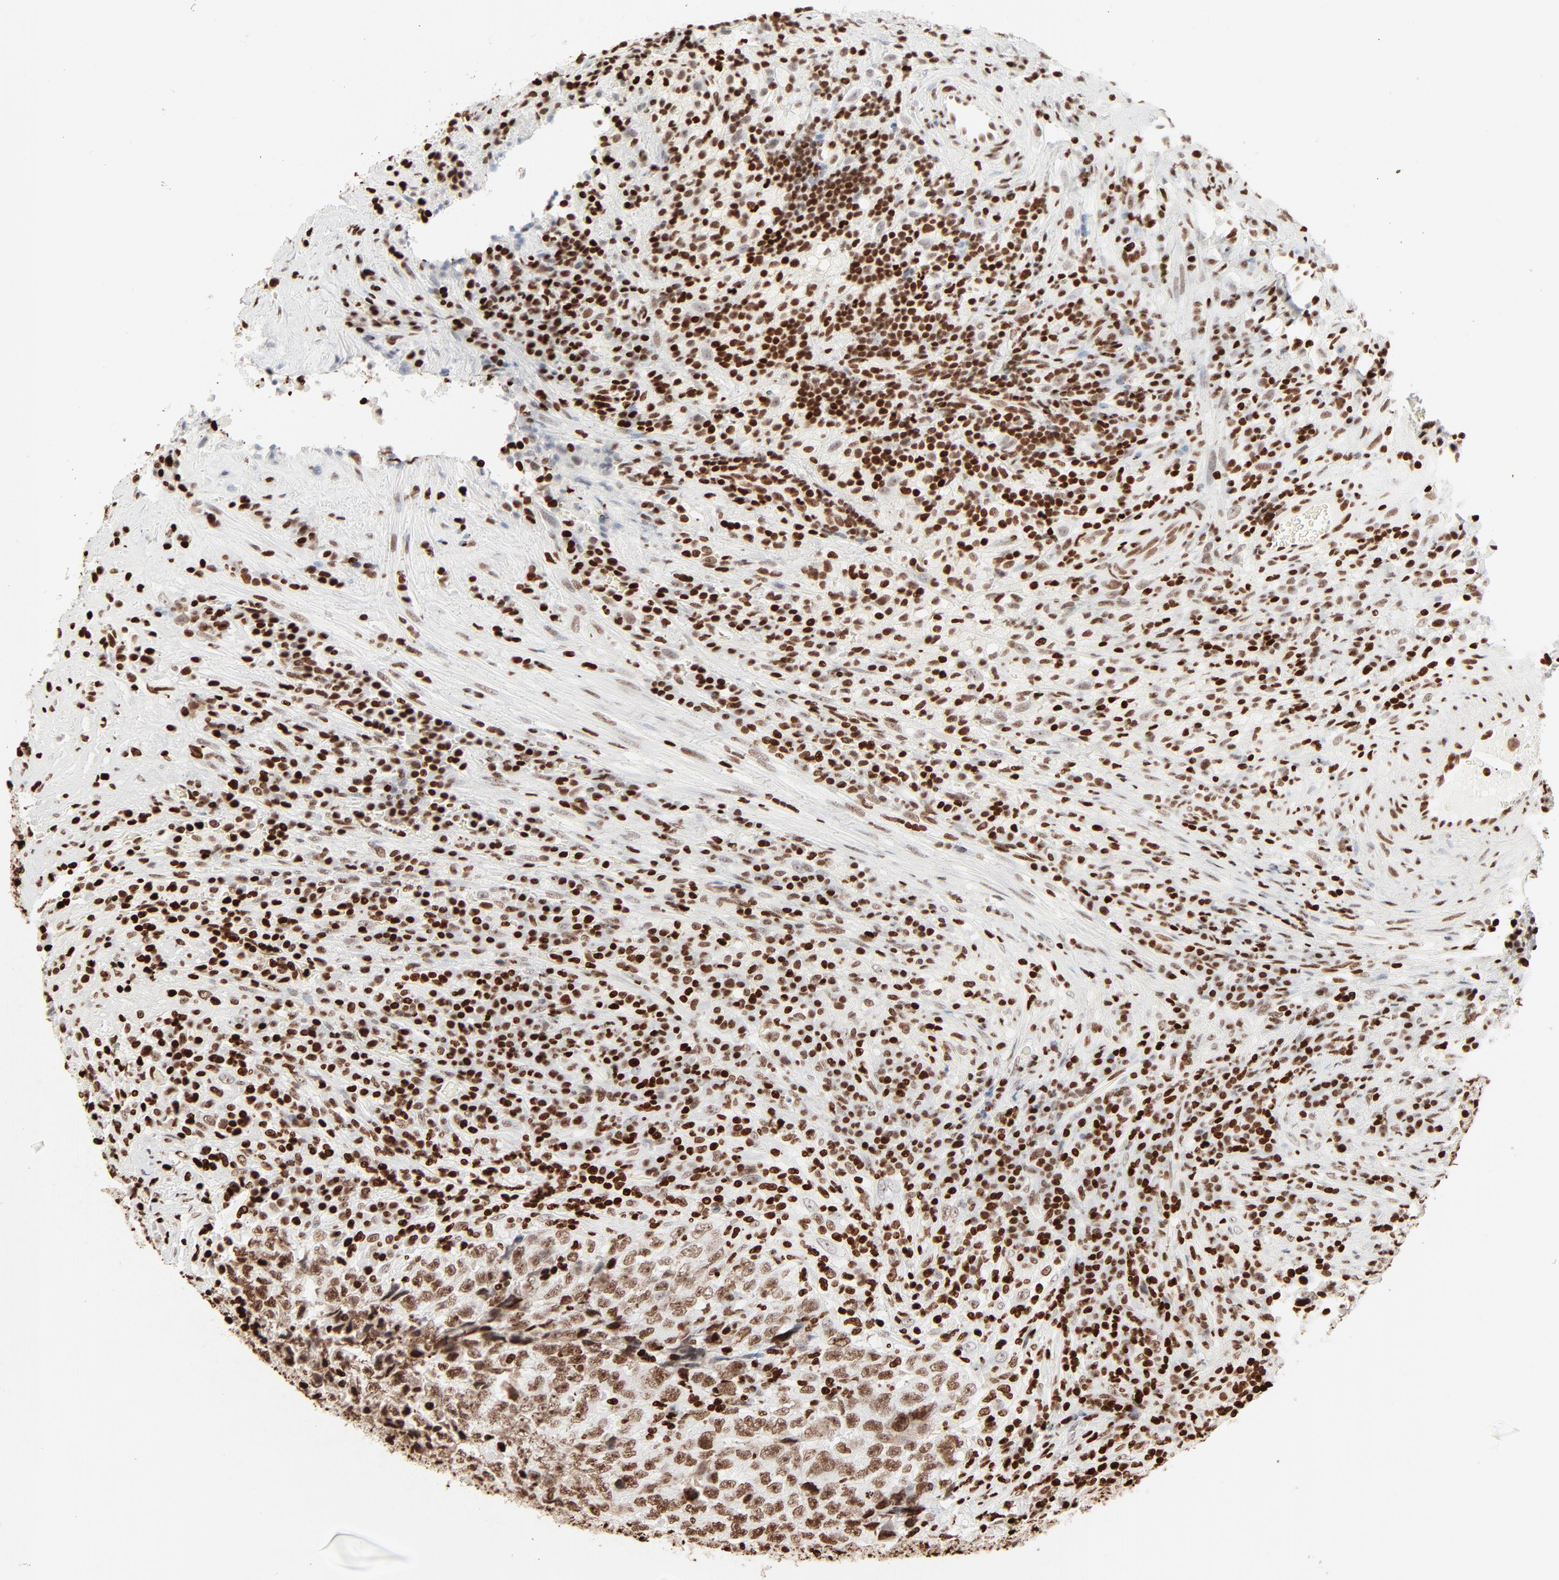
{"staining": {"intensity": "moderate", "quantity": ">75%", "location": "nuclear"}, "tissue": "testis cancer", "cell_type": "Tumor cells", "image_type": "cancer", "snomed": [{"axis": "morphology", "description": "Necrosis, NOS"}, {"axis": "morphology", "description": "Carcinoma, Embryonal, NOS"}, {"axis": "topography", "description": "Testis"}], "caption": "Human testis embryonal carcinoma stained with a protein marker shows moderate staining in tumor cells.", "gene": "HMGB2", "patient": {"sex": "male", "age": 19}}